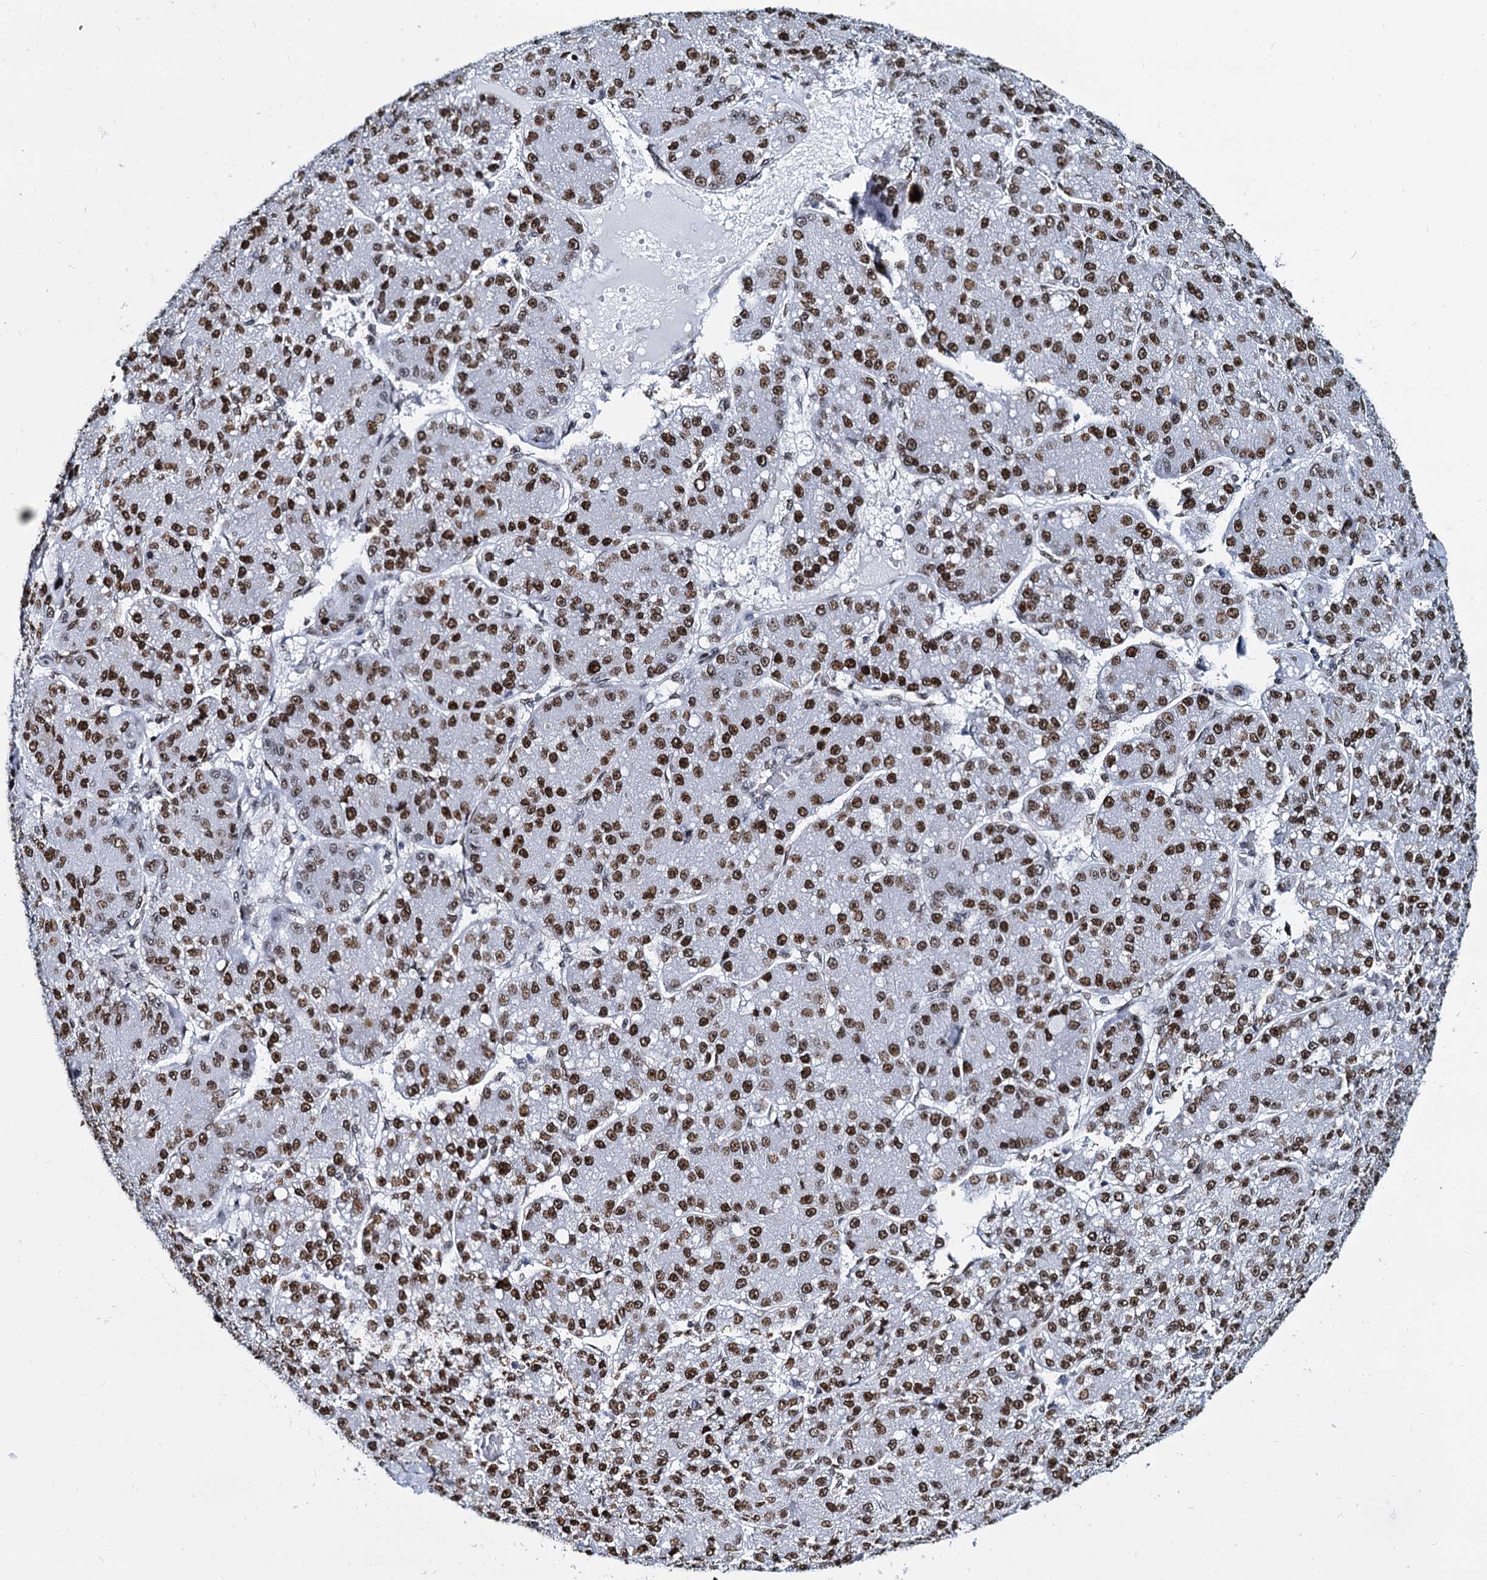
{"staining": {"intensity": "strong", "quantity": ">75%", "location": "nuclear"}, "tissue": "liver cancer", "cell_type": "Tumor cells", "image_type": "cancer", "snomed": [{"axis": "morphology", "description": "Carcinoma, Hepatocellular, NOS"}, {"axis": "topography", "description": "Liver"}], "caption": "Hepatocellular carcinoma (liver) stained with a protein marker reveals strong staining in tumor cells.", "gene": "CMAS", "patient": {"sex": "male", "age": 67}}